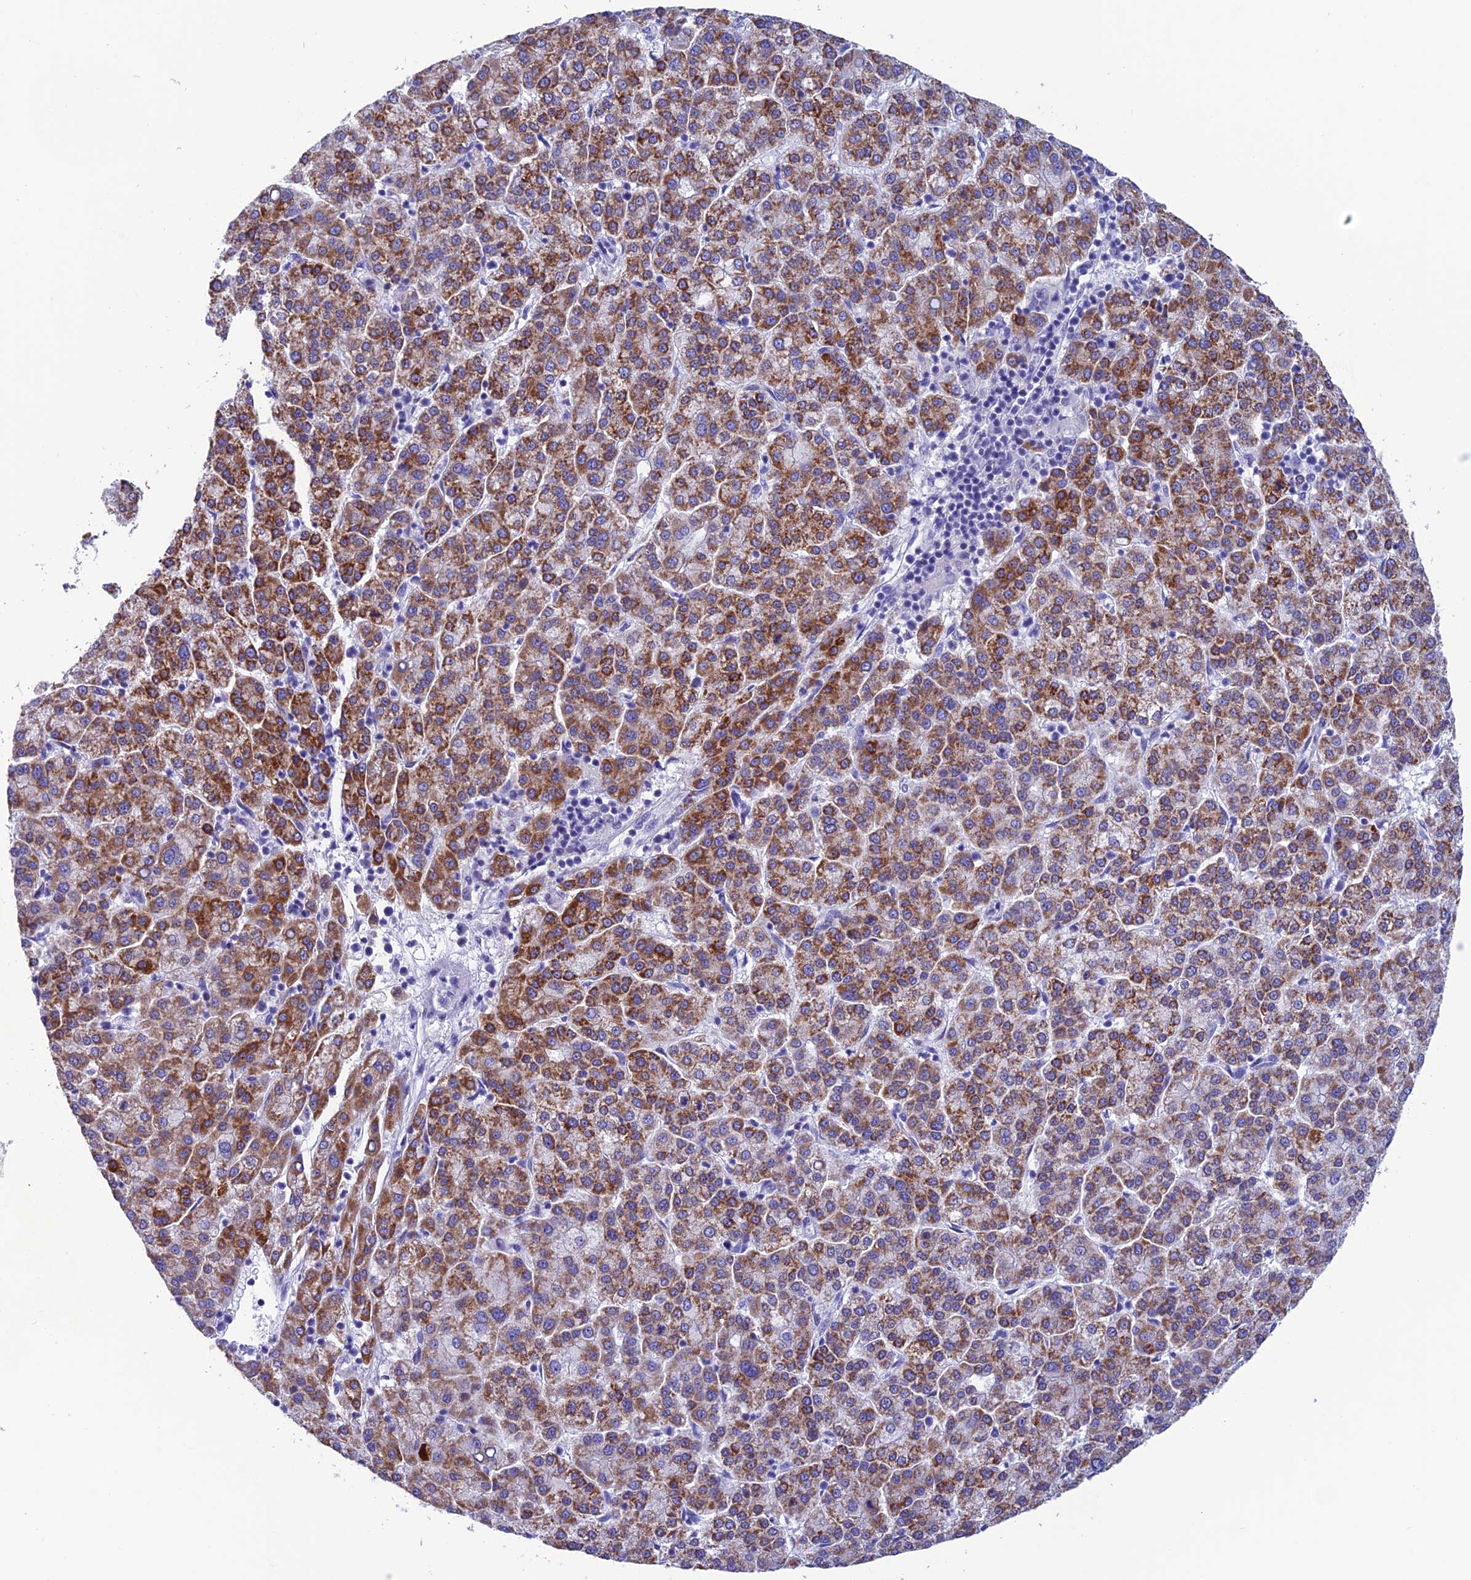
{"staining": {"intensity": "moderate", "quantity": ">75%", "location": "cytoplasmic/membranous"}, "tissue": "liver cancer", "cell_type": "Tumor cells", "image_type": "cancer", "snomed": [{"axis": "morphology", "description": "Carcinoma, Hepatocellular, NOS"}, {"axis": "topography", "description": "Liver"}], "caption": "Liver cancer (hepatocellular carcinoma) tissue reveals moderate cytoplasmic/membranous positivity in about >75% of tumor cells", "gene": "NXPE4", "patient": {"sex": "female", "age": 58}}